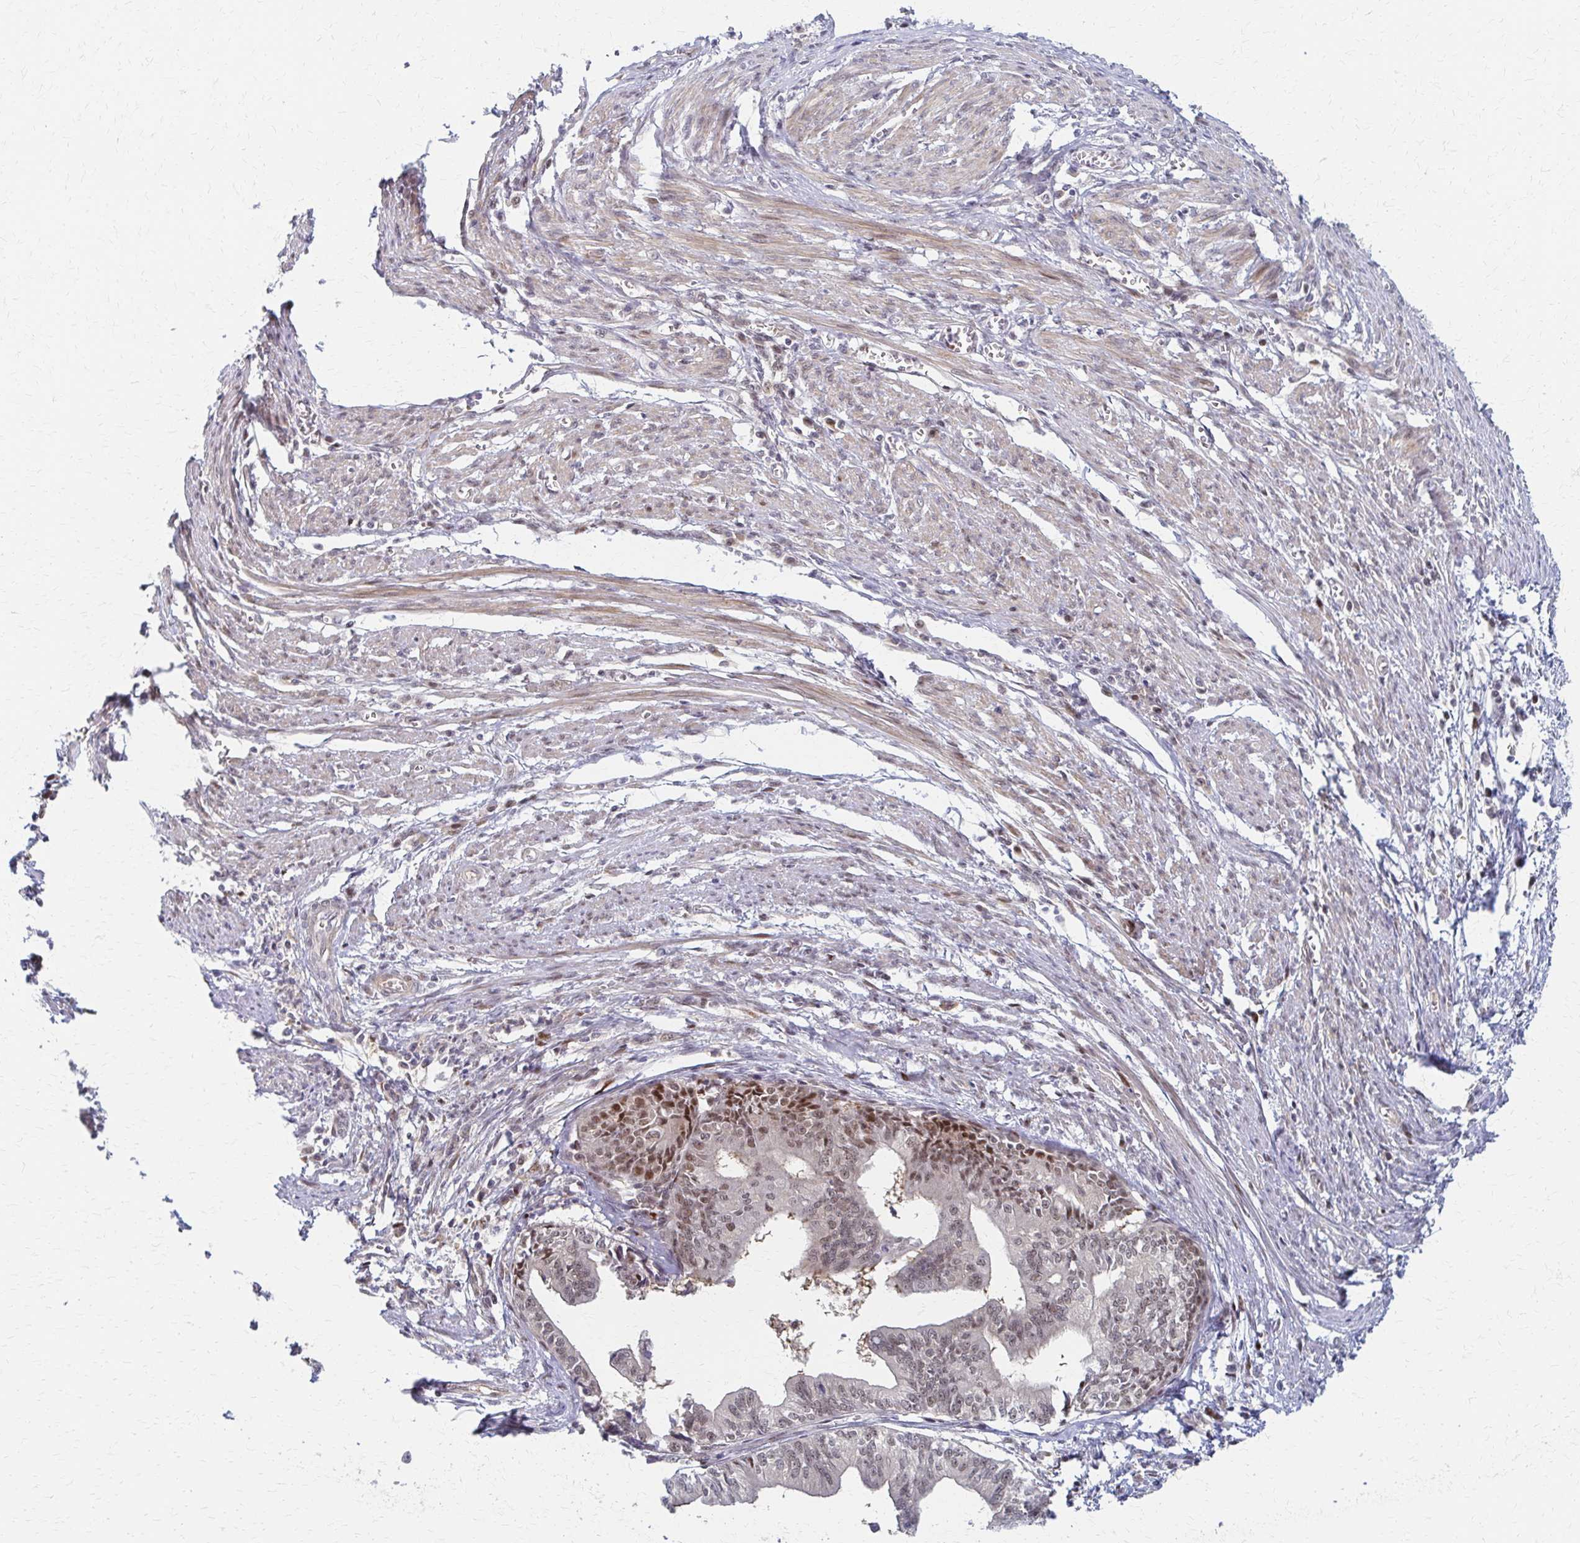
{"staining": {"intensity": "moderate", "quantity": ">75%", "location": "nuclear"}, "tissue": "endometrial cancer", "cell_type": "Tumor cells", "image_type": "cancer", "snomed": [{"axis": "morphology", "description": "Adenocarcinoma, NOS"}, {"axis": "topography", "description": "Endometrium"}], "caption": "Brown immunohistochemical staining in adenocarcinoma (endometrial) shows moderate nuclear positivity in approximately >75% of tumor cells. (Stains: DAB in brown, nuclei in blue, Microscopy: brightfield microscopy at high magnification).", "gene": "PSMD7", "patient": {"sex": "female", "age": 65}}